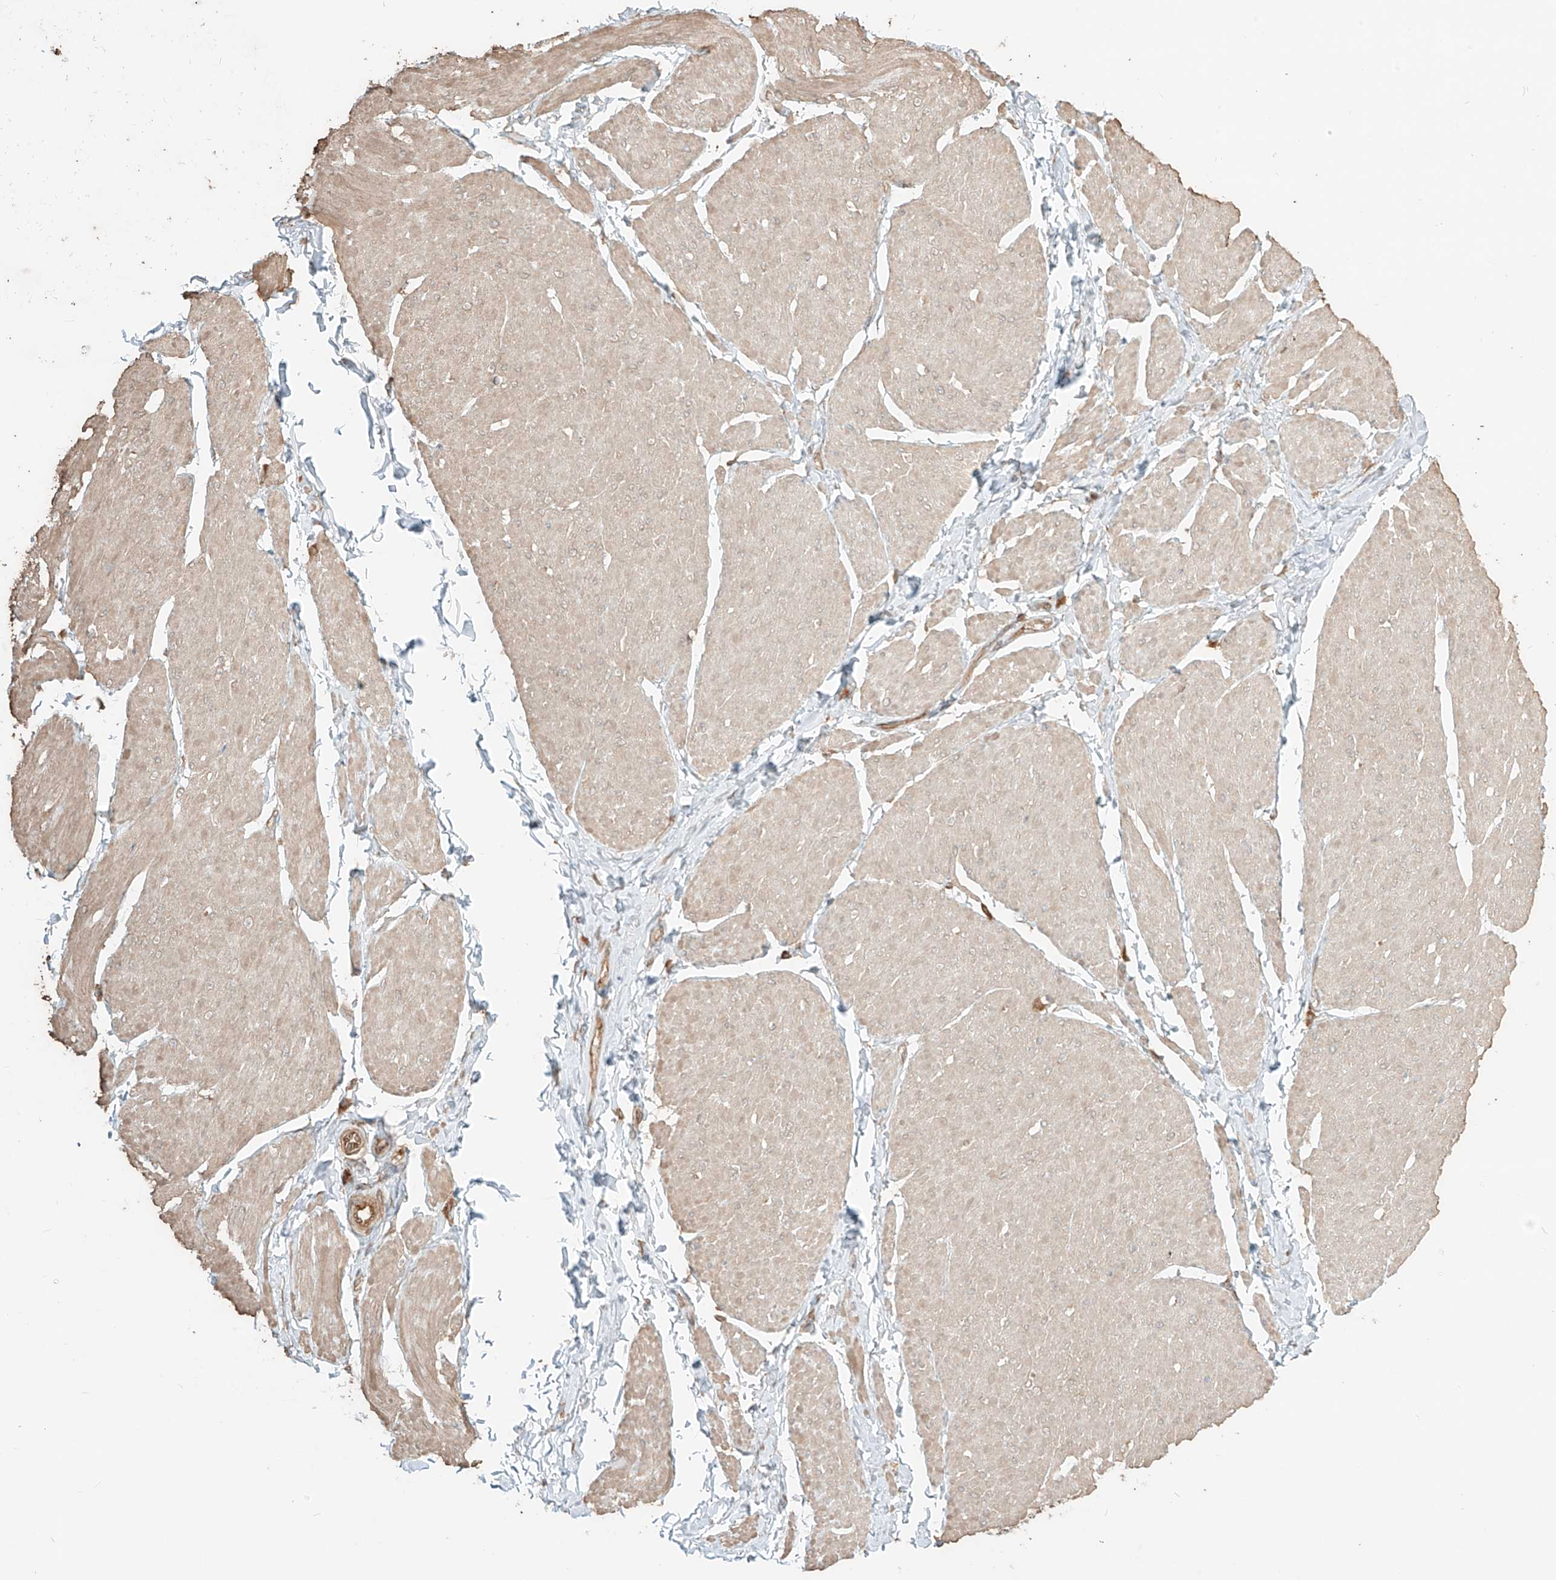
{"staining": {"intensity": "weak", "quantity": ">75%", "location": "cytoplasmic/membranous"}, "tissue": "smooth muscle", "cell_type": "Smooth muscle cells", "image_type": "normal", "snomed": [{"axis": "morphology", "description": "Urothelial carcinoma, High grade"}, {"axis": "topography", "description": "Urinary bladder"}], "caption": "A brown stain shows weak cytoplasmic/membranous expression of a protein in smooth muscle cells of benign smooth muscle.", "gene": "CCDC115", "patient": {"sex": "male", "age": 46}}